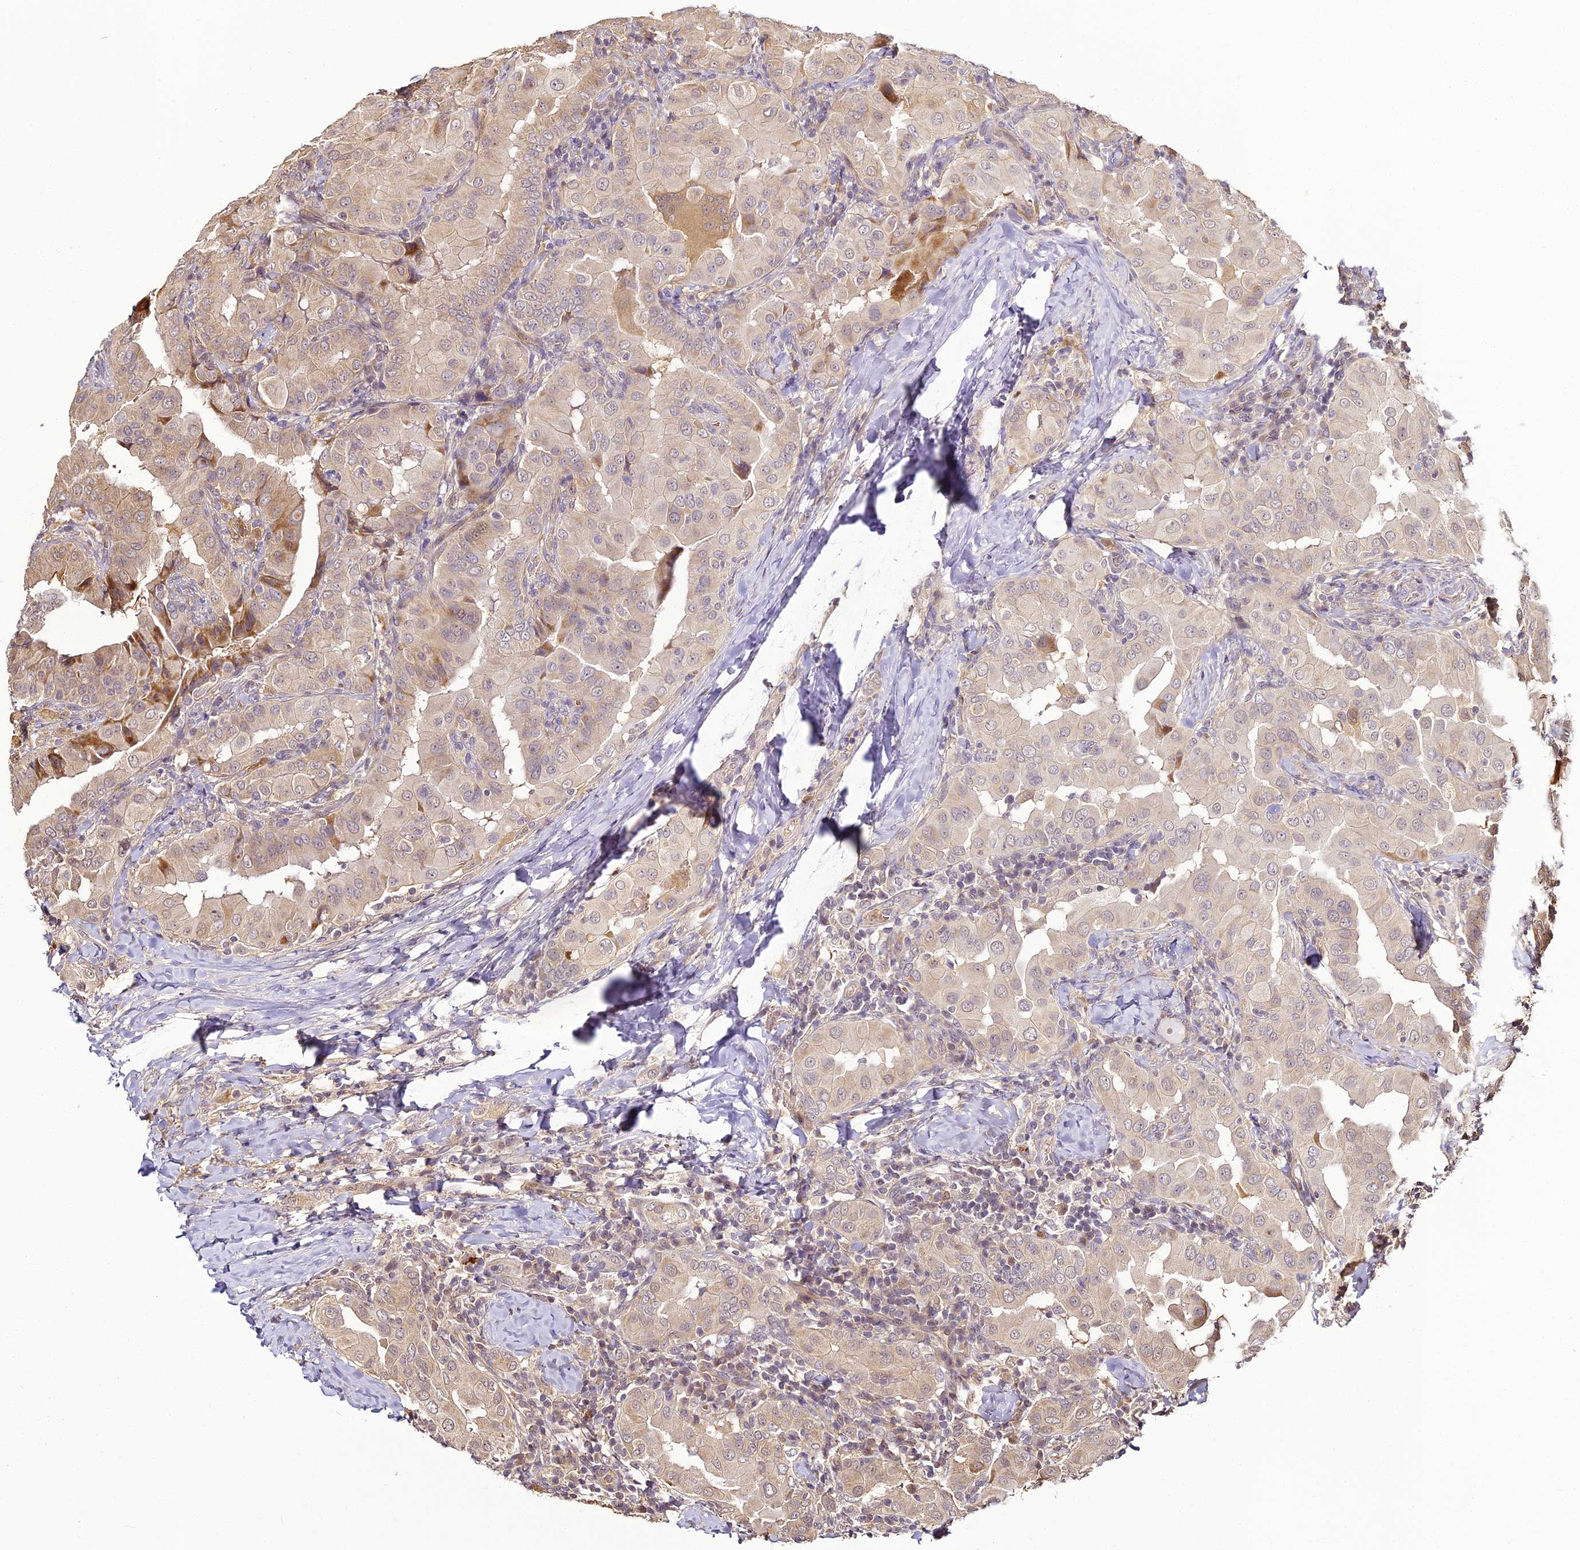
{"staining": {"intensity": "moderate", "quantity": "<25%", "location": "cytoplasmic/membranous"}, "tissue": "thyroid cancer", "cell_type": "Tumor cells", "image_type": "cancer", "snomed": [{"axis": "morphology", "description": "Papillary adenocarcinoma, NOS"}, {"axis": "topography", "description": "Thyroid gland"}], "caption": "IHC (DAB) staining of thyroid cancer (papillary adenocarcinoma) shows moderate cytoplasmic/membranous protein expression in approximately <25% of tumor cells. Nuclei are stained in blue.", "gene": "BCDIN3D", "patient": {"sex": "male", "age": 33}}